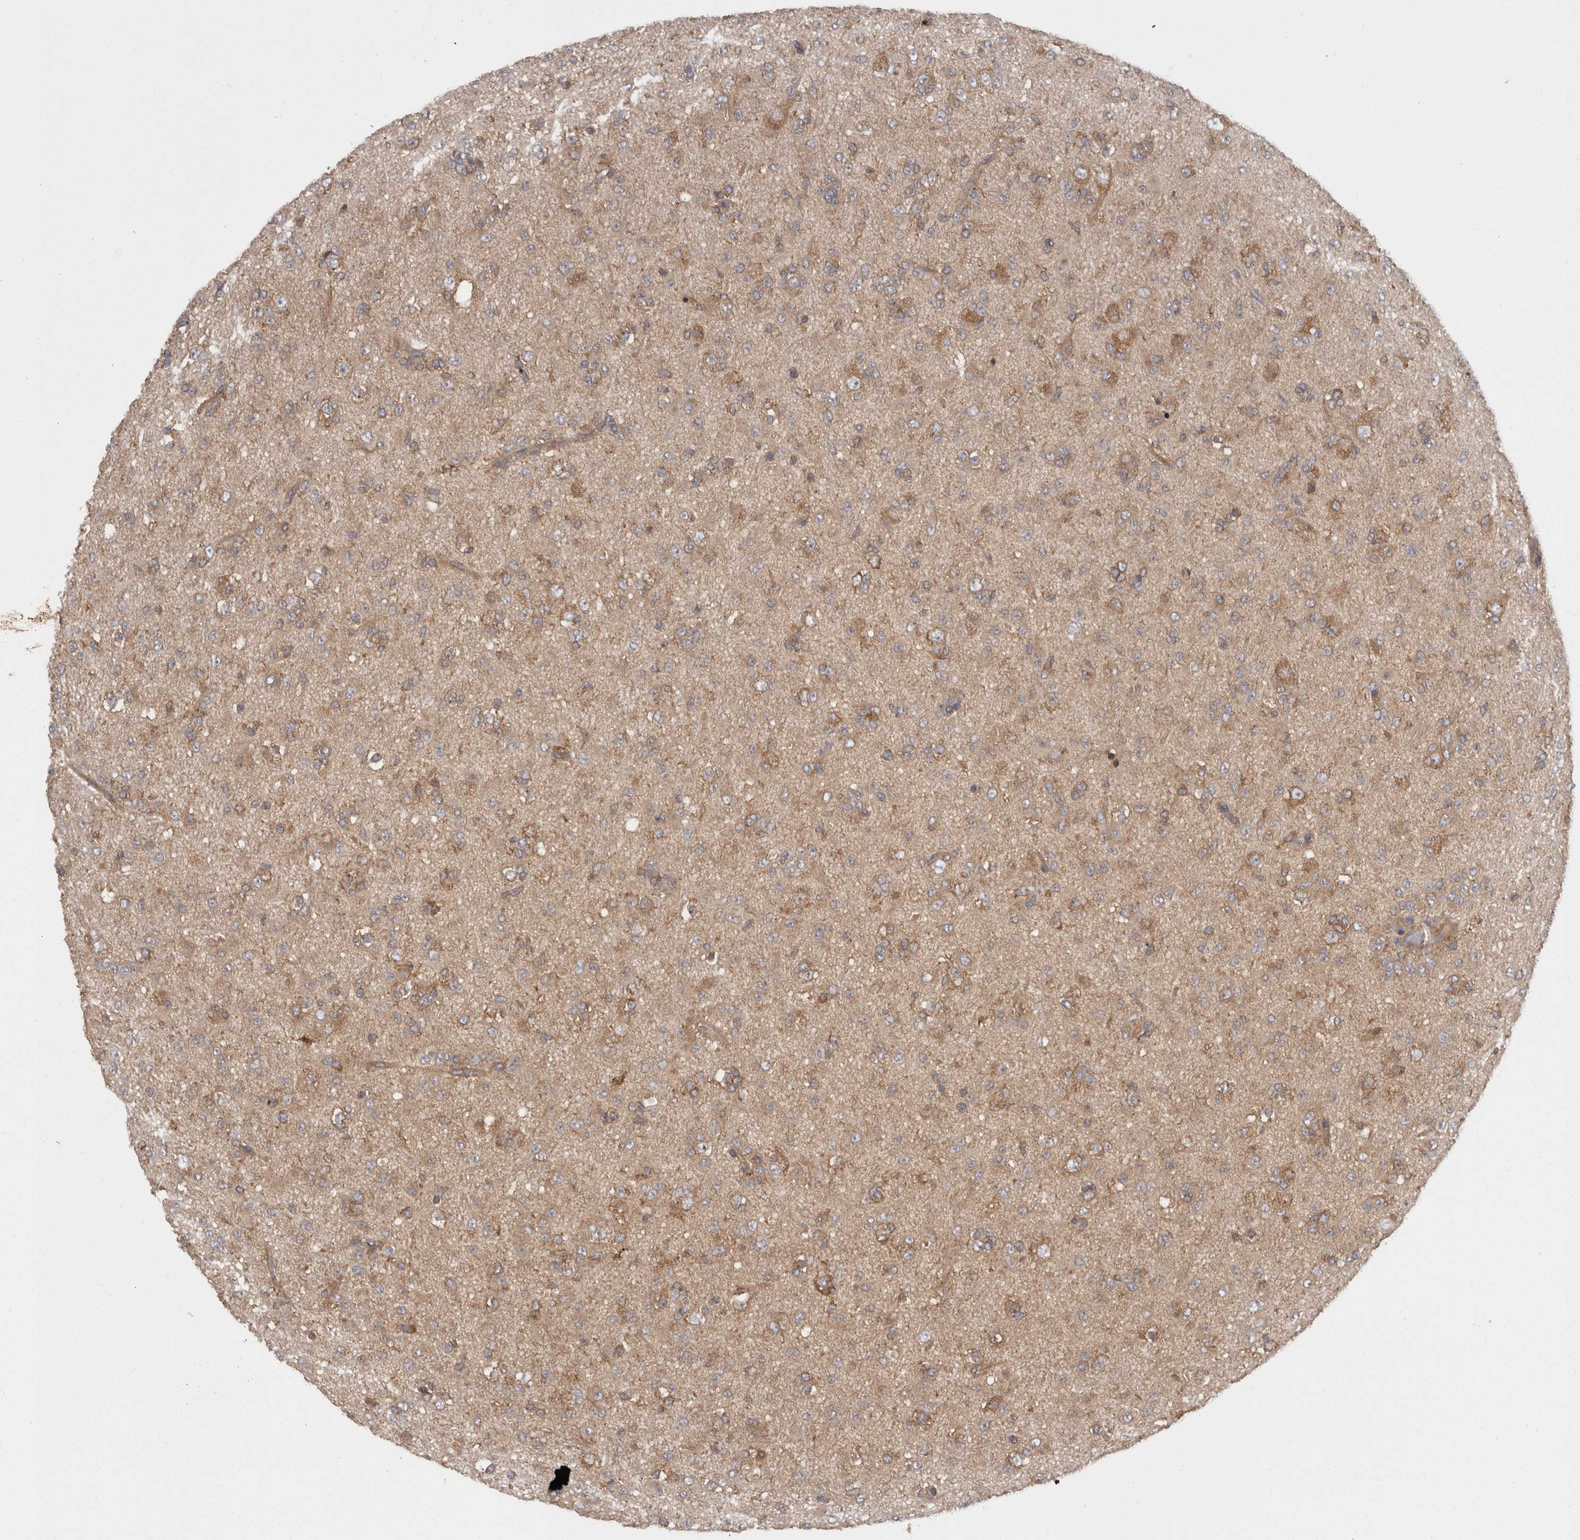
{"staining": {"intensity": "moderate", "quantity": "25%-75%", "location": "cytoplasmic/membranous"}, "tissue": "glioma", "cell_type": "Tumor cells", "image_type": "cancer", "snomed": [{"axis": "morphology", "description": "Glioma, malignant, Low grade"}, {"axis": "topography", "description": "Brain"}], "caption": "A micrograph of human glioma stained for a protein exhibits moderate cytoplasmic/membranous brown staining in tumor cells. (brown staining indicates protein expression, while blue staining denotes nuclei).", "gene": "SMCR8", "patient": {"sex": "male", "age": 65}}